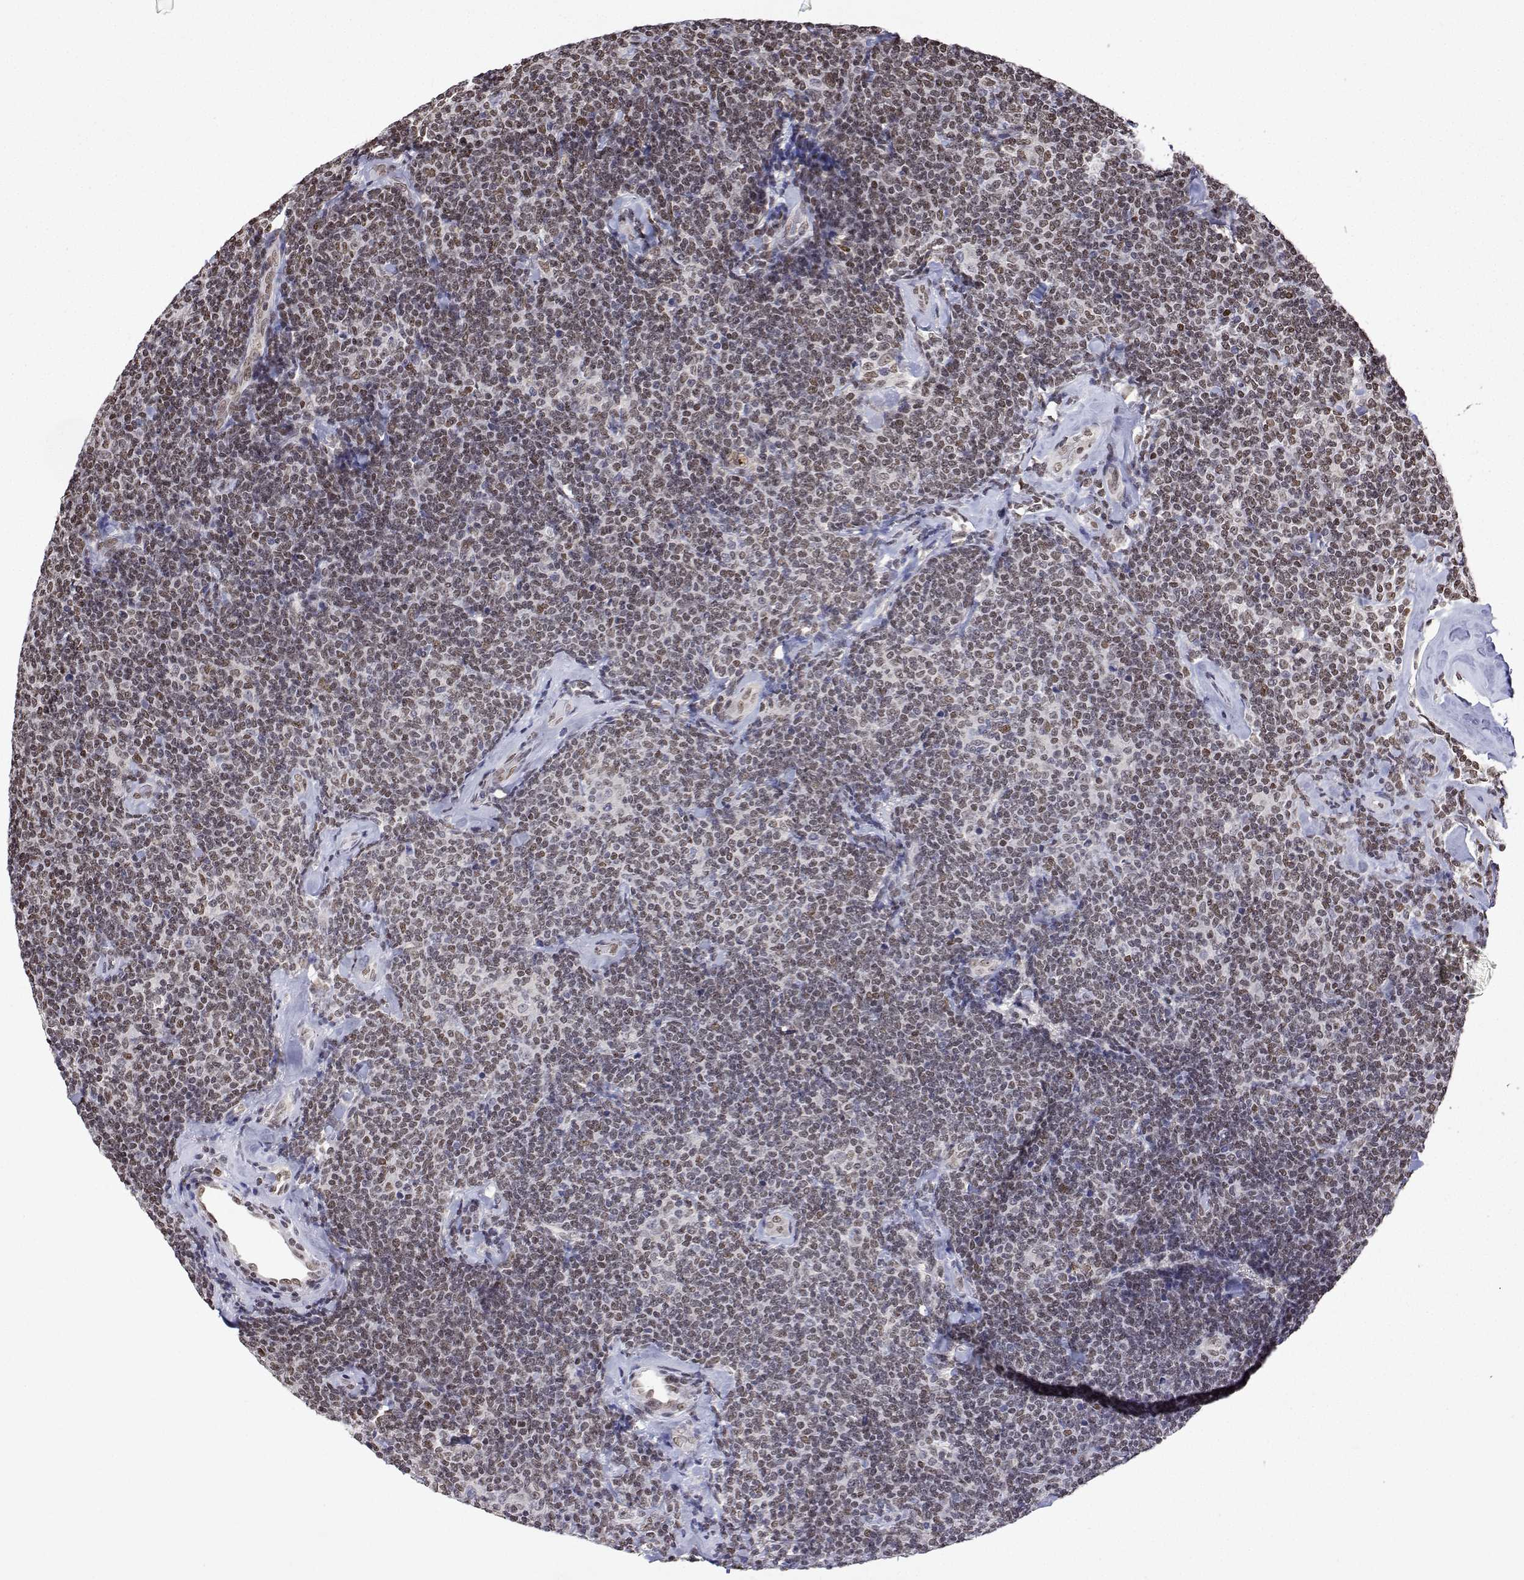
{"staining": {"intensity": "weak", "quantity": ">75%", "location": "nuclear"}, "tissue": "lymphoma", "cell_type": "Tumor cells", "image_type": "cancer", "snomed": [{"axis": "morphology", "description": "Malignant lymphoma, non-Hodgkin's type, Low grade"}, {"axis": "topography", "description": "Lymph node"}], "caption": "A brown stain labels weak nuclear staining of a protein in human low-grade malignant lymphoma, non-Hodgkin's type tumor cells.", "gene": "XPC", "patient": {"sex": "female", "age": 56}}